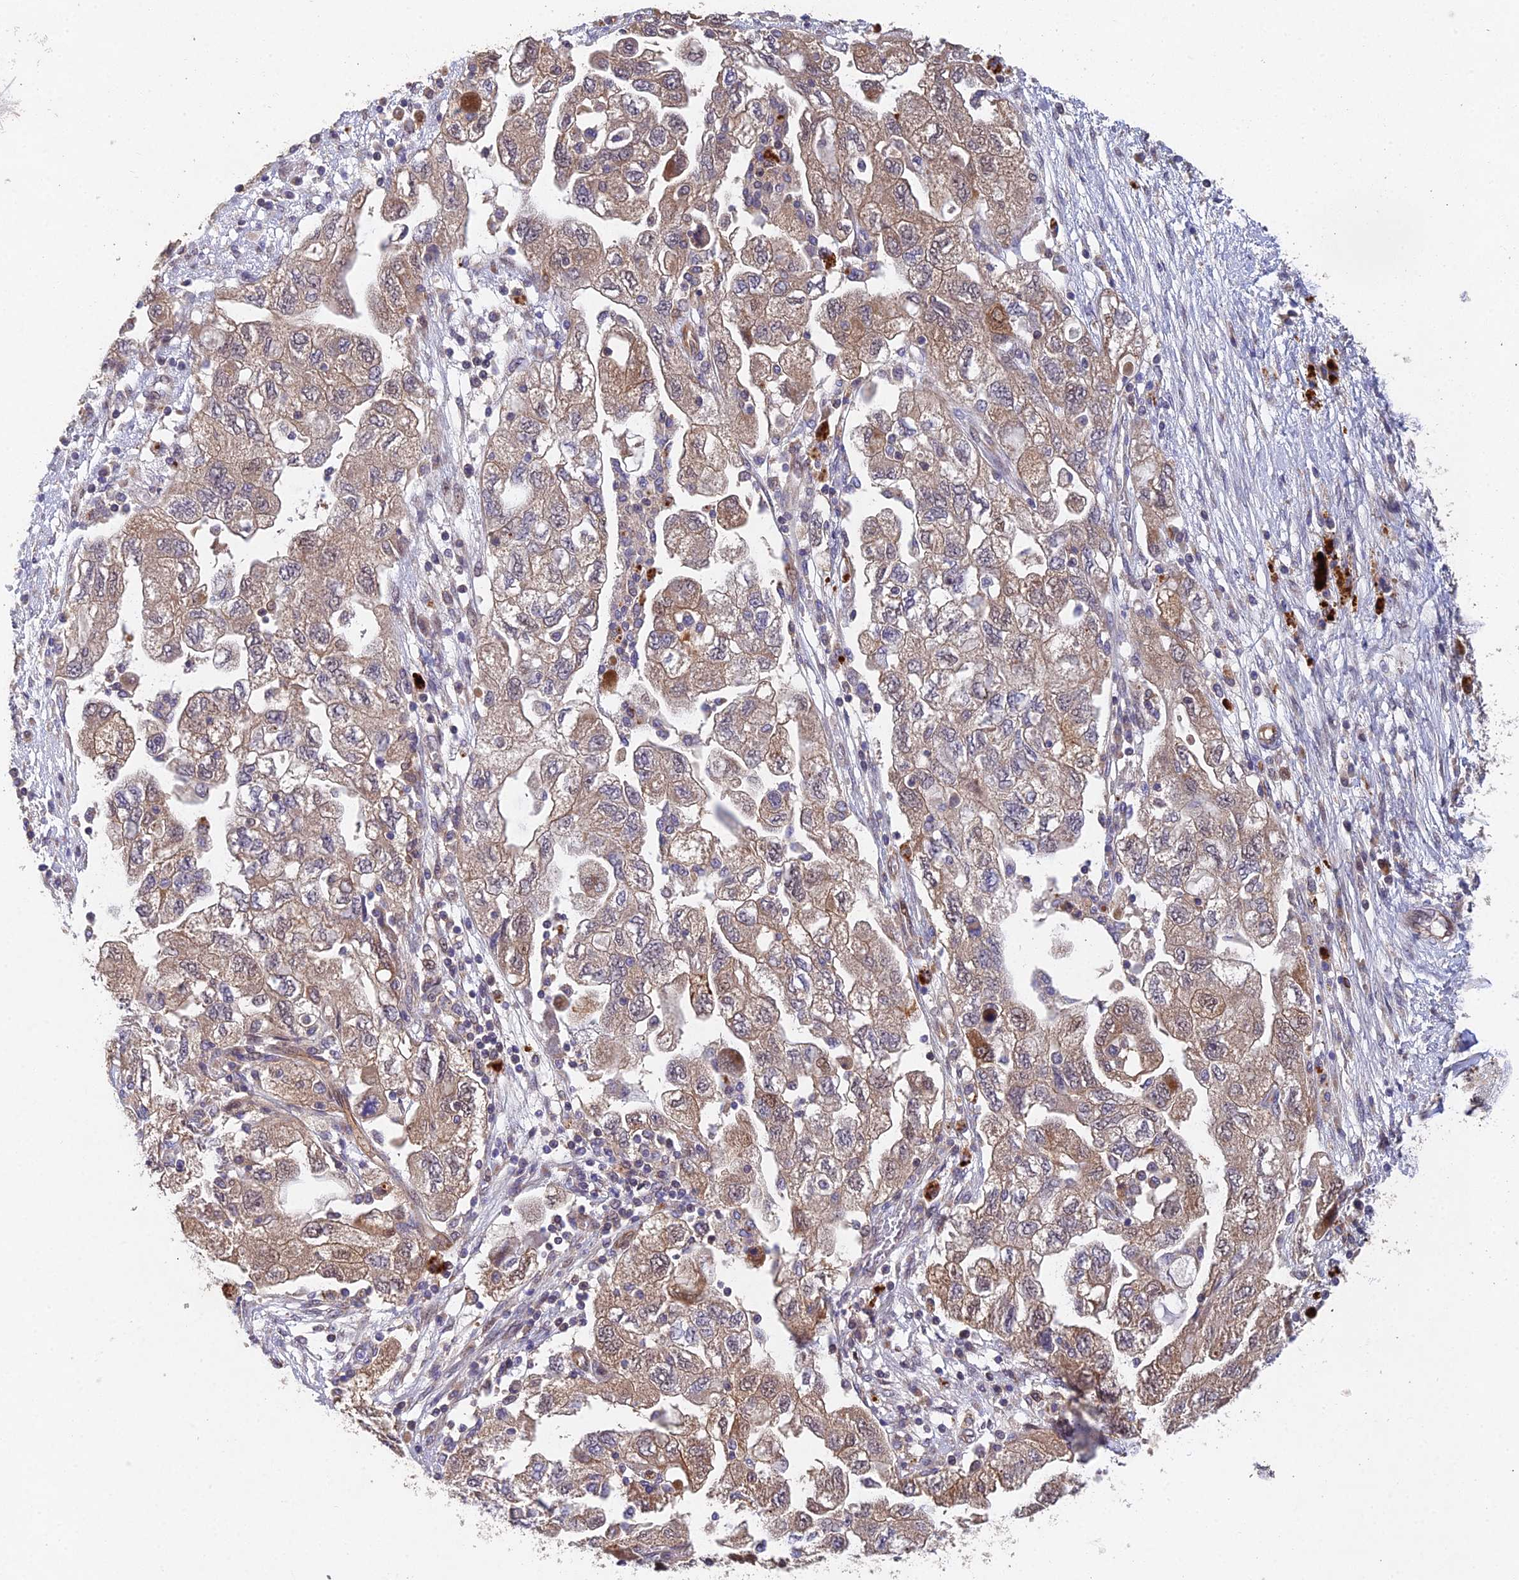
{"staining": {"intensity": "moderate", "quantity": "25%-75%", "location": "cytoplasmic/membranous"}, "tissue": "ovarian cancer", "cell_type": "Tumor cells", "image_type": "cancer", "snomed": [{"axis": "morphology", "description": "Carcinoma, NOS"}, {"axis": "morphology", "description": "Cystadenocarcinoma, serous, NOS"}, {"axis": "topography", "description": "Ovary"}], "caption": "High-magnification brightfield microscopy of carcinoma (ovarian) stained with DAB (3,3'-diaminobenzidine) (brown) and counterstained with hematoxylin (blue). tumor cells exhibit moderate cytoplasmic/membranous staining is present in approximately25%-75% of cells. The staining was performed using DAB (3,3'-diaminobenzidine), with brown indicating positive protein expression. Nuclei are stained blue with hematoxylin.", "gene": "NSMCE1", "patient": {"sex": "female", "age": 69}}